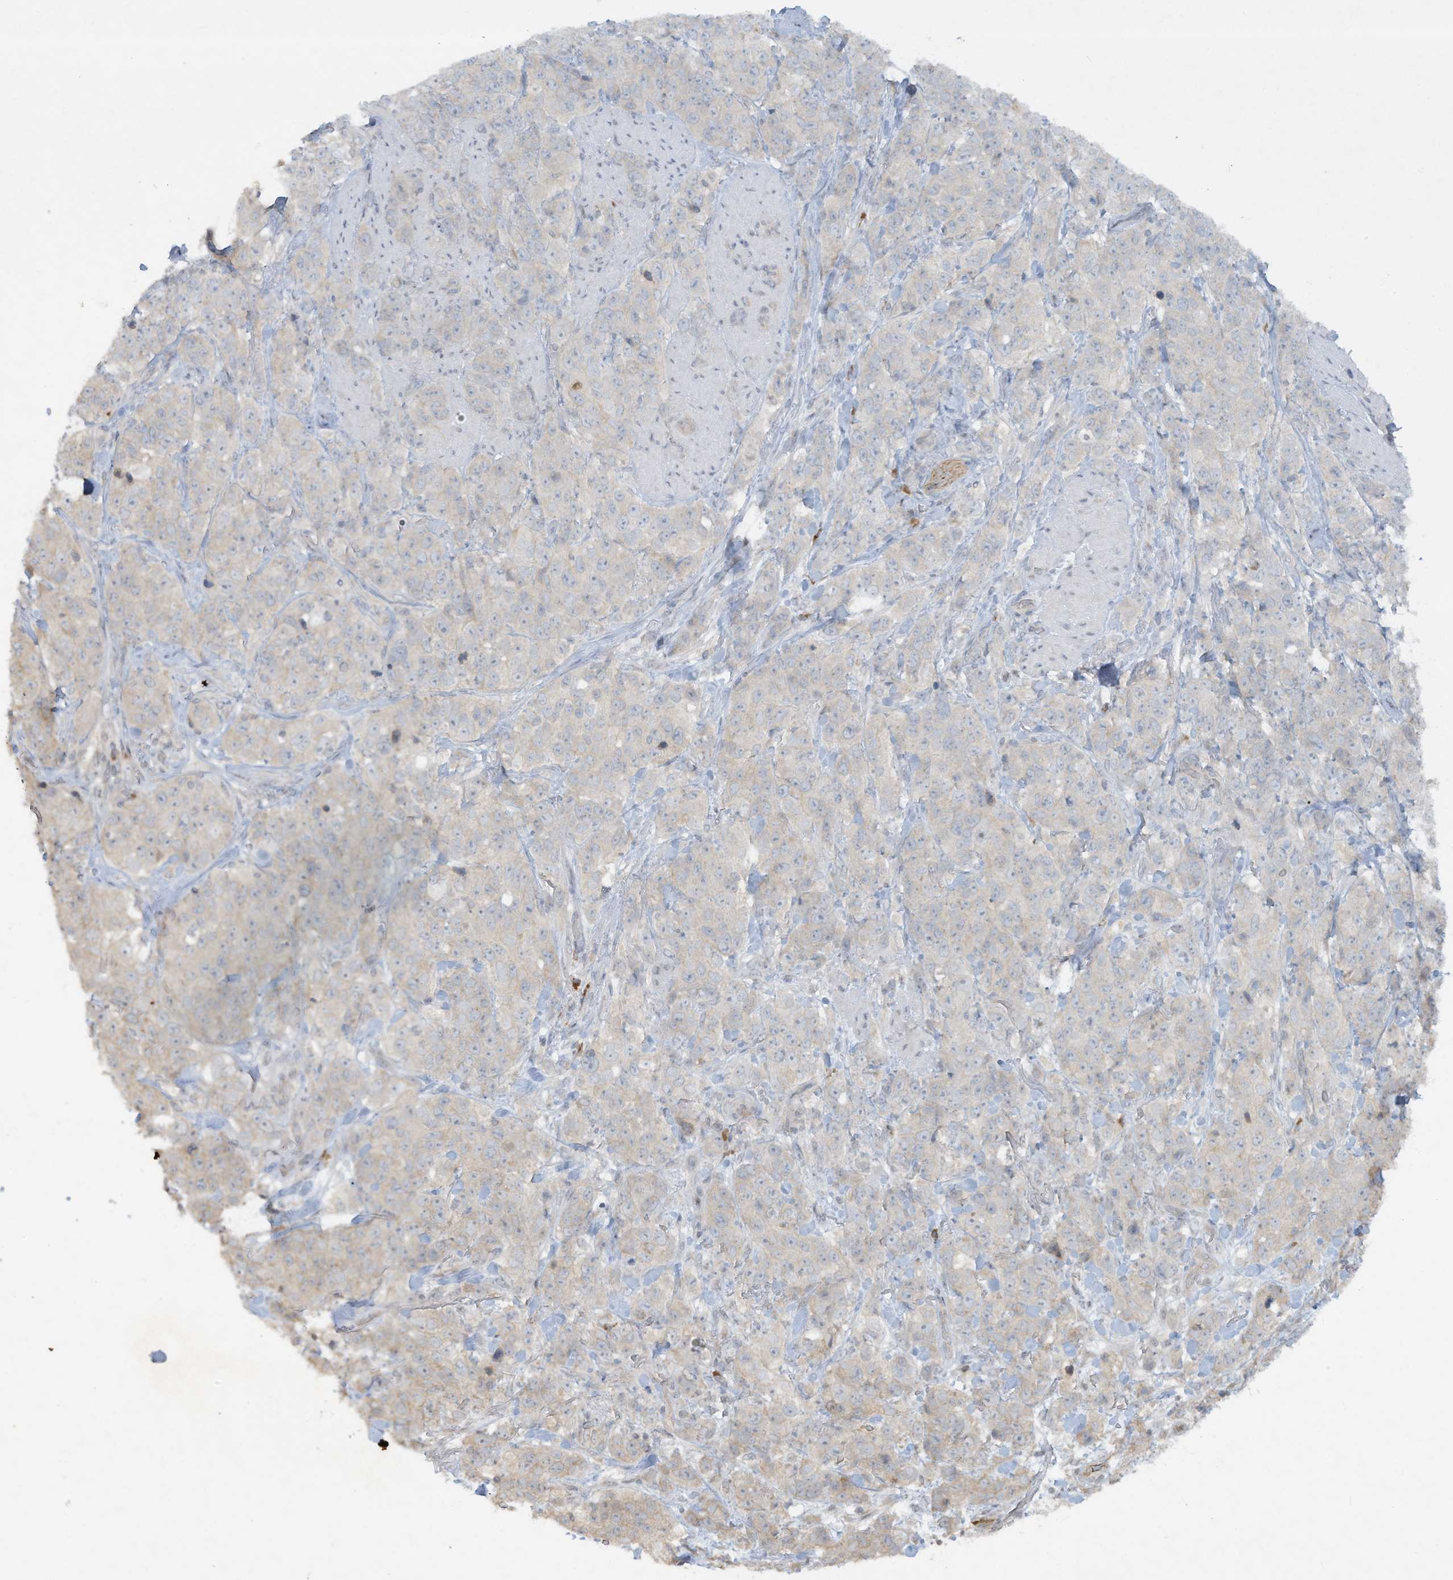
{"staining": {"intensity": "negative", "quantity": "none", "location": "none"}, "tissue": "stomach cancer", "cell_type": "Tumor cells", "image_type": "cancer", "snomed": [{"axis": "morphology", "description": "Adenocarcinoma, NOS"}, {"axis": "topography", "description": "Stomach"}], "caption": "High power microscopy photomicrograph of an immunohistochemistry histopathology image of stomach cancer, revealing no significant positivity in tumor cells. Nuclei are stained in blue.", "gene": "FETUB", "patient": {"sex": "male", "age": 48}}